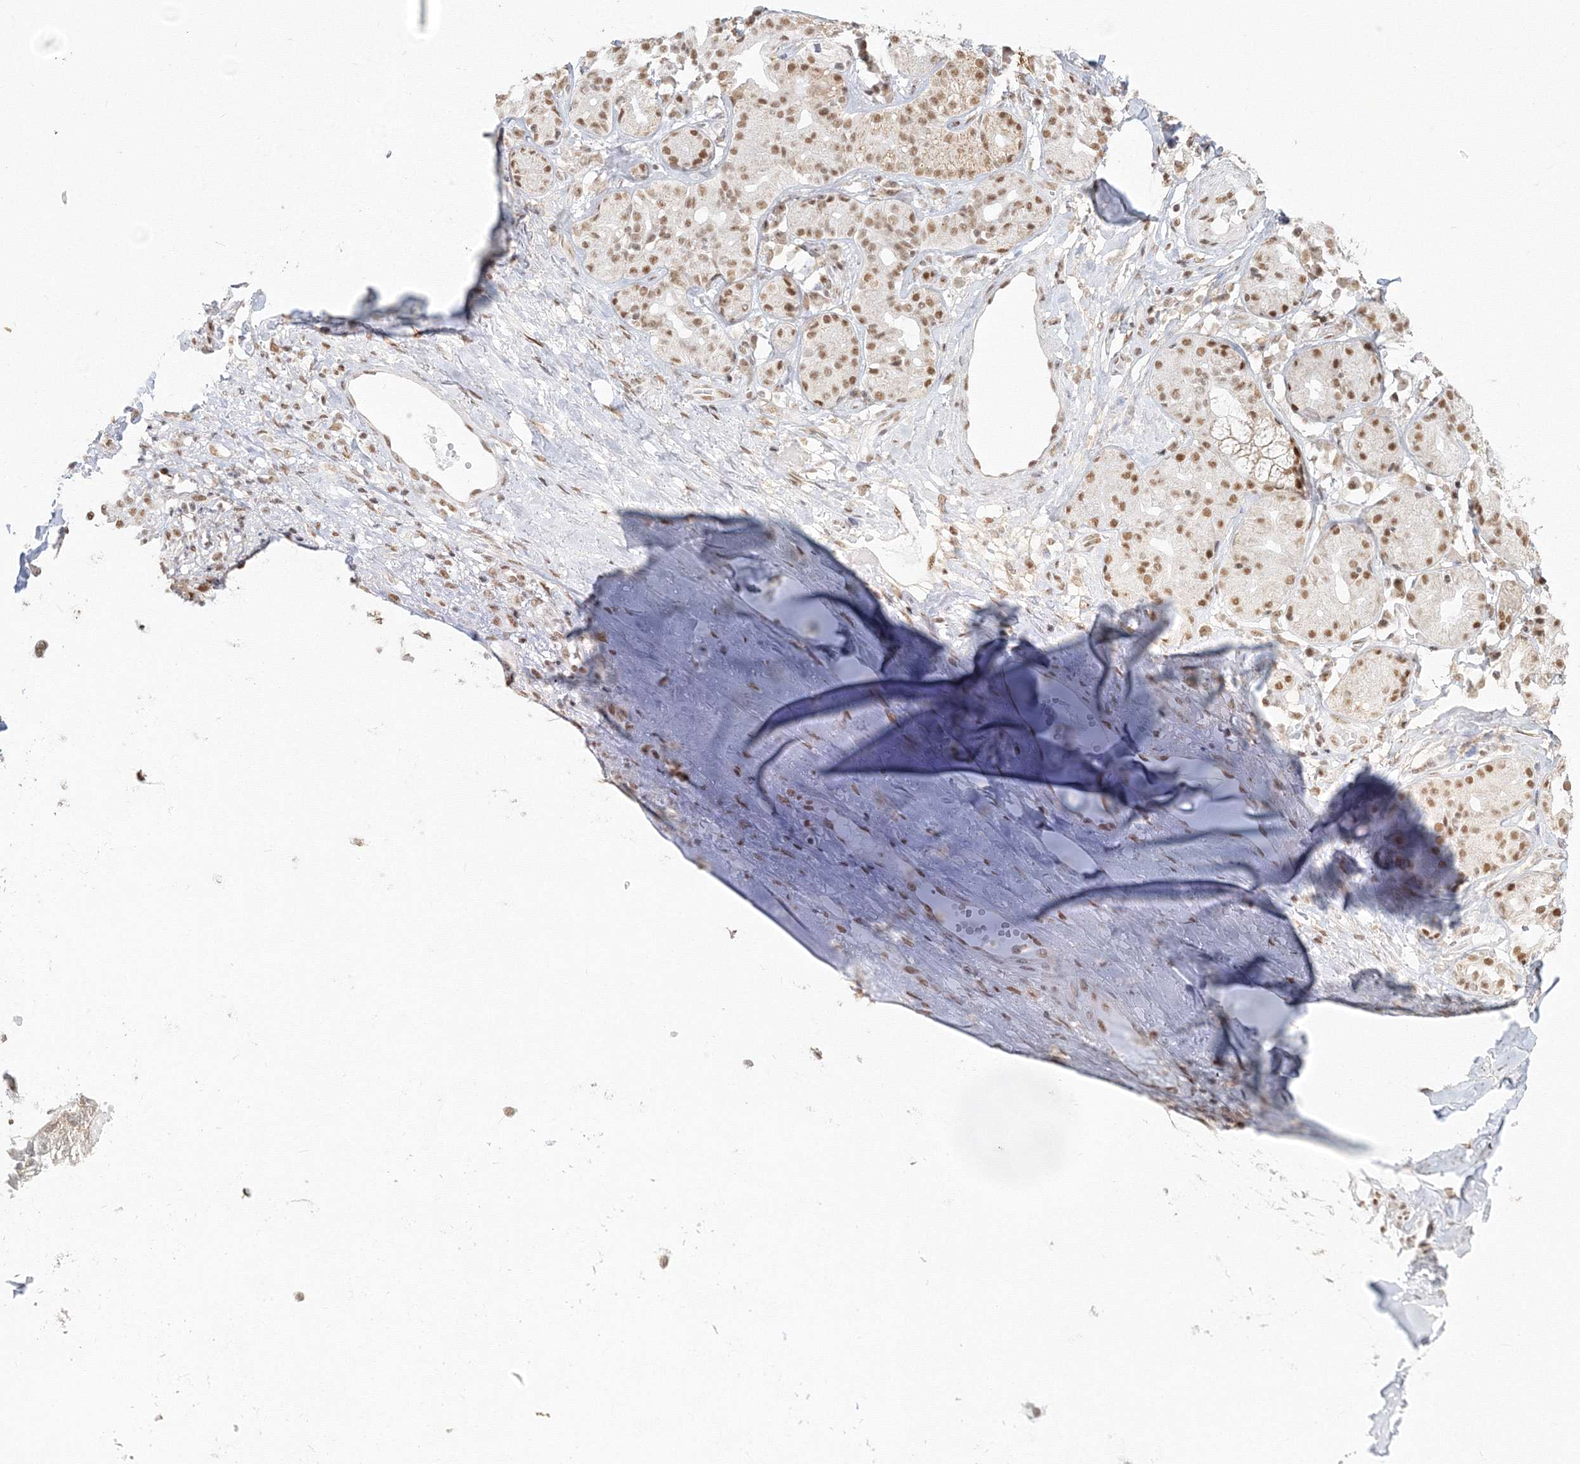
{"staining": {"intensity": "moderate", "quantity": ">75%", "location": "nuclear"}, "tissue": "adipose tissue", "cell_type": "Adipocytes", "image_type": "normal", "snomed": [{"axis": "morphology", "description": "Normal tissue, NOS"}, {"axis": "morphology", "description": "Basal cell carcinoma"}, {"axis": "topography", "description": "Cartilage tissue"}, {"axis": "topography", "description": "Nasopharynx"}, {"axis": "topography", "description": "Oral tissue"}], "caption": "IHC of normal human adipose tissue displays medium levels of moderate nuclear staining in approximately >75% of adipocytes. (IHC, brightfield microscopy, high magnification).", "gene": "PPP4R2", "patient": {"sex": "female", "age": 77}}